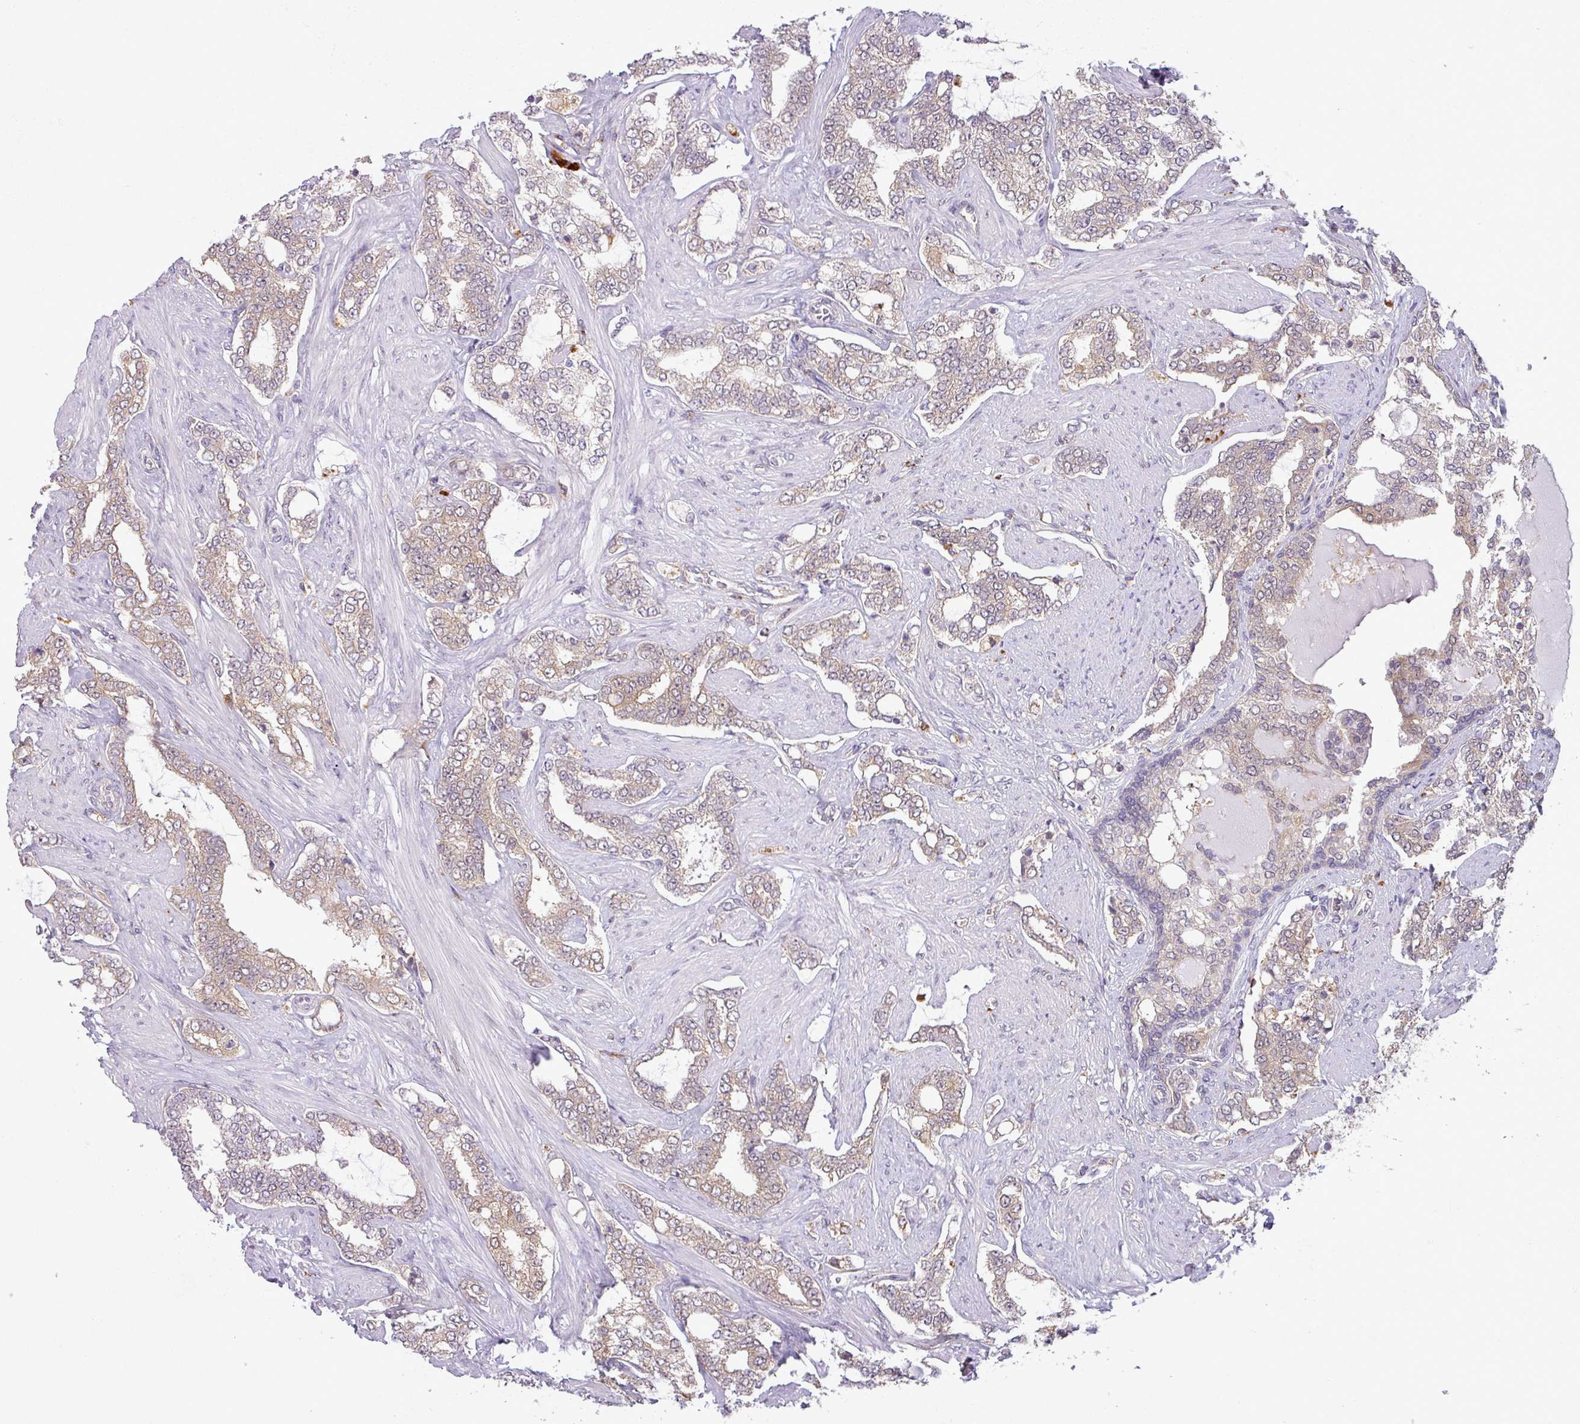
{"staining": {"intensity": "weak", "quantity": ">75%", "location": "cytoplasmic/membranous"}, "tissue": "prostate cancer", "cell_type": "Tumor cells", "image_type": "cancer", "snomed": [{"axis": "morphology", "description": "Adenocarcinoma, High grade"}, {"axis": "topography", "description": "Prostate"}], "caption": "Immunohistochemistry (IHC) of human prostate cancer (adenocarcinoma (high-grade)) shows low levels of weak cytoplasmic/membranous expression in approximately >75% of tumor cells. The staining was performed using DAB, with brown indicating positive protein expression. Nuclei are stained blue with hematoxylin.", "gene": "CCDC144A", "patient": {"sex": "male", "age": 64}}